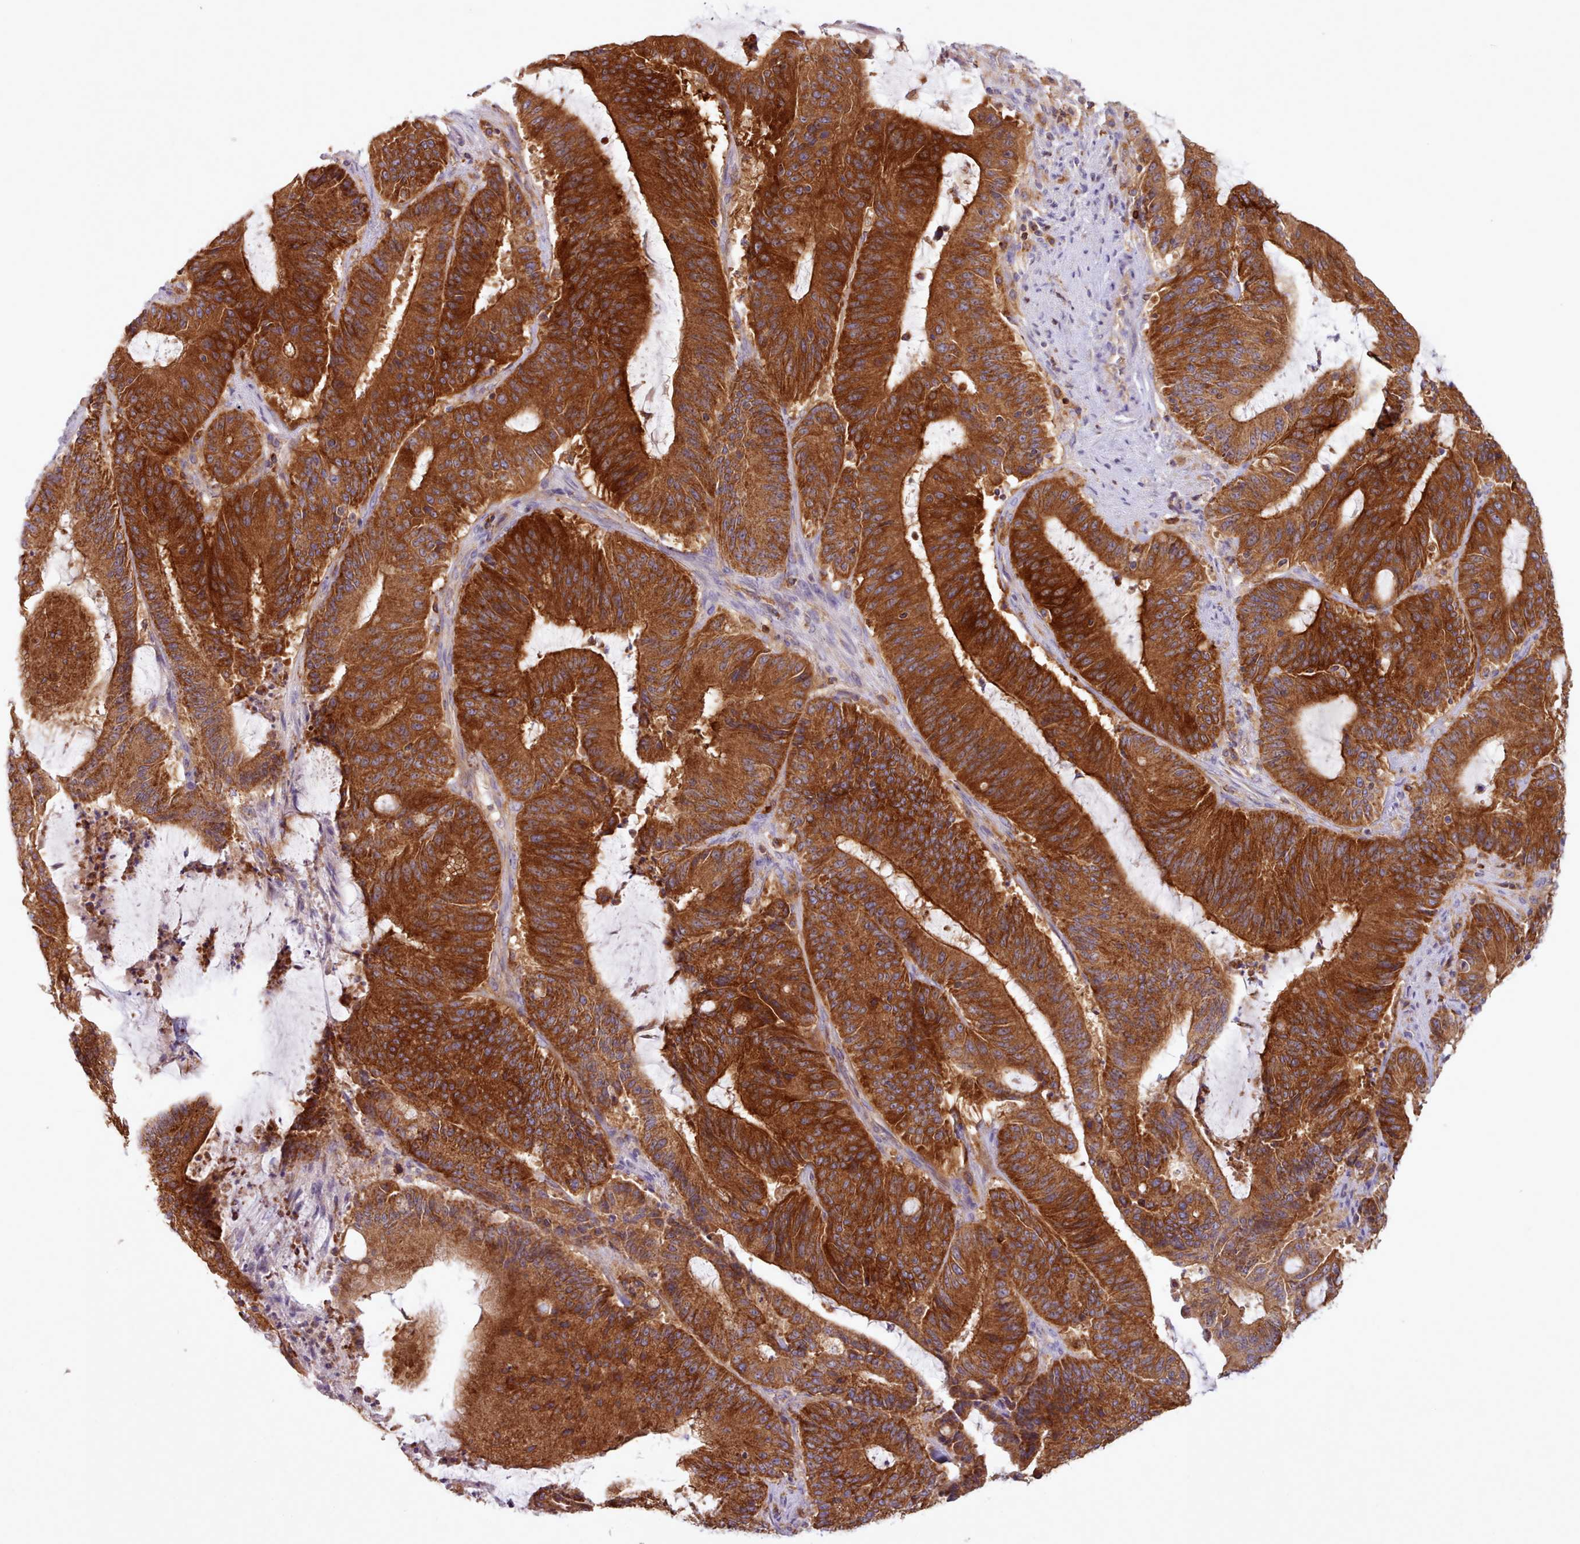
{"staining": {"intensity": "strong", "quantity": ">75%", "location": "cytoplasmic/membranous"}, "tissue": "liver cancer", "cell_type": "Tumor cells", "image_type": "cancer", "snomed": [{"axis": "morphology", "description": "Normal tissue, NOS"}, {"axis": "morphology", "description": "Cholangiocarcinoma"}, {"axis": "topography", "description": "Liver"}, {"axis": "topography", "description": "Peripheral nerve tissue"}], "caption": "Immunohistochemistry (IHC) histopathology image of neoplastic tissue: human cholangiocarcinoma (liver) stained using IHC reveals high levels of strong protein expression localized specifically in the cytoplasmic/membranous of tumor cells, appearing as a cytoplasmic/membranous brown color.", "gene": "CRYBG1", "patient": {"sex": "female", "age": 73}}